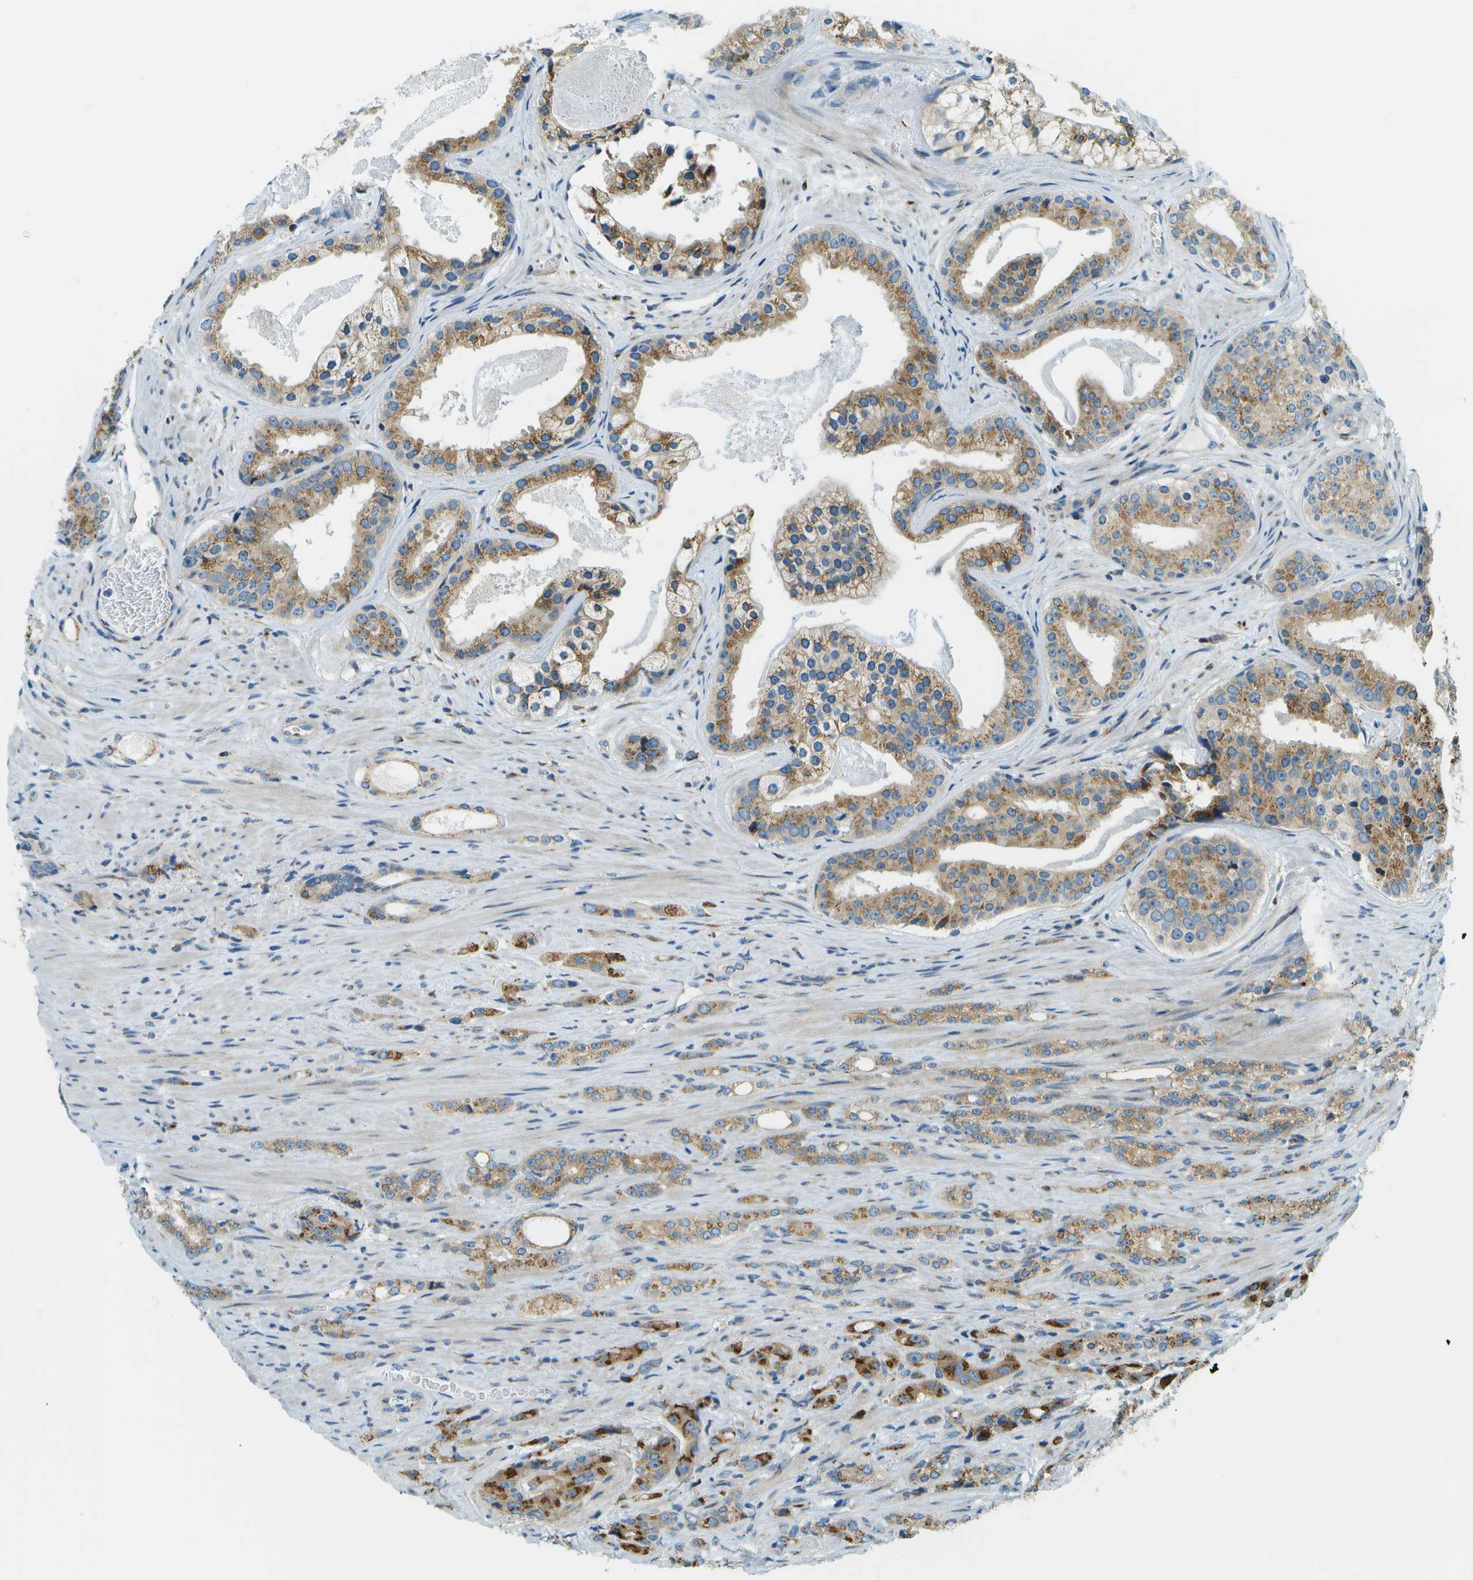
{"staining": {"intensity": "moderate", "quantity": ">75%", "location": "cytoplasmic/membranous"}, "tissue": "prostate cancer", "cell_type": "Tumor cells", "image_type": "cancer", "snomed": [{"axis": "morphology", "description": "Adenocarcinoma, High grade"}, {"axis": "topography", "description": "Prostate"}], "caption": "High-grade adenocarcinoma (prostate) was stained to show a protein in brown. There is medium levels of moderate cytoplasmic/membranous expression in approximately >75% of tumor cells.", "gene": "ACBD3", "patient": {"sex": "male", "age": 71}}